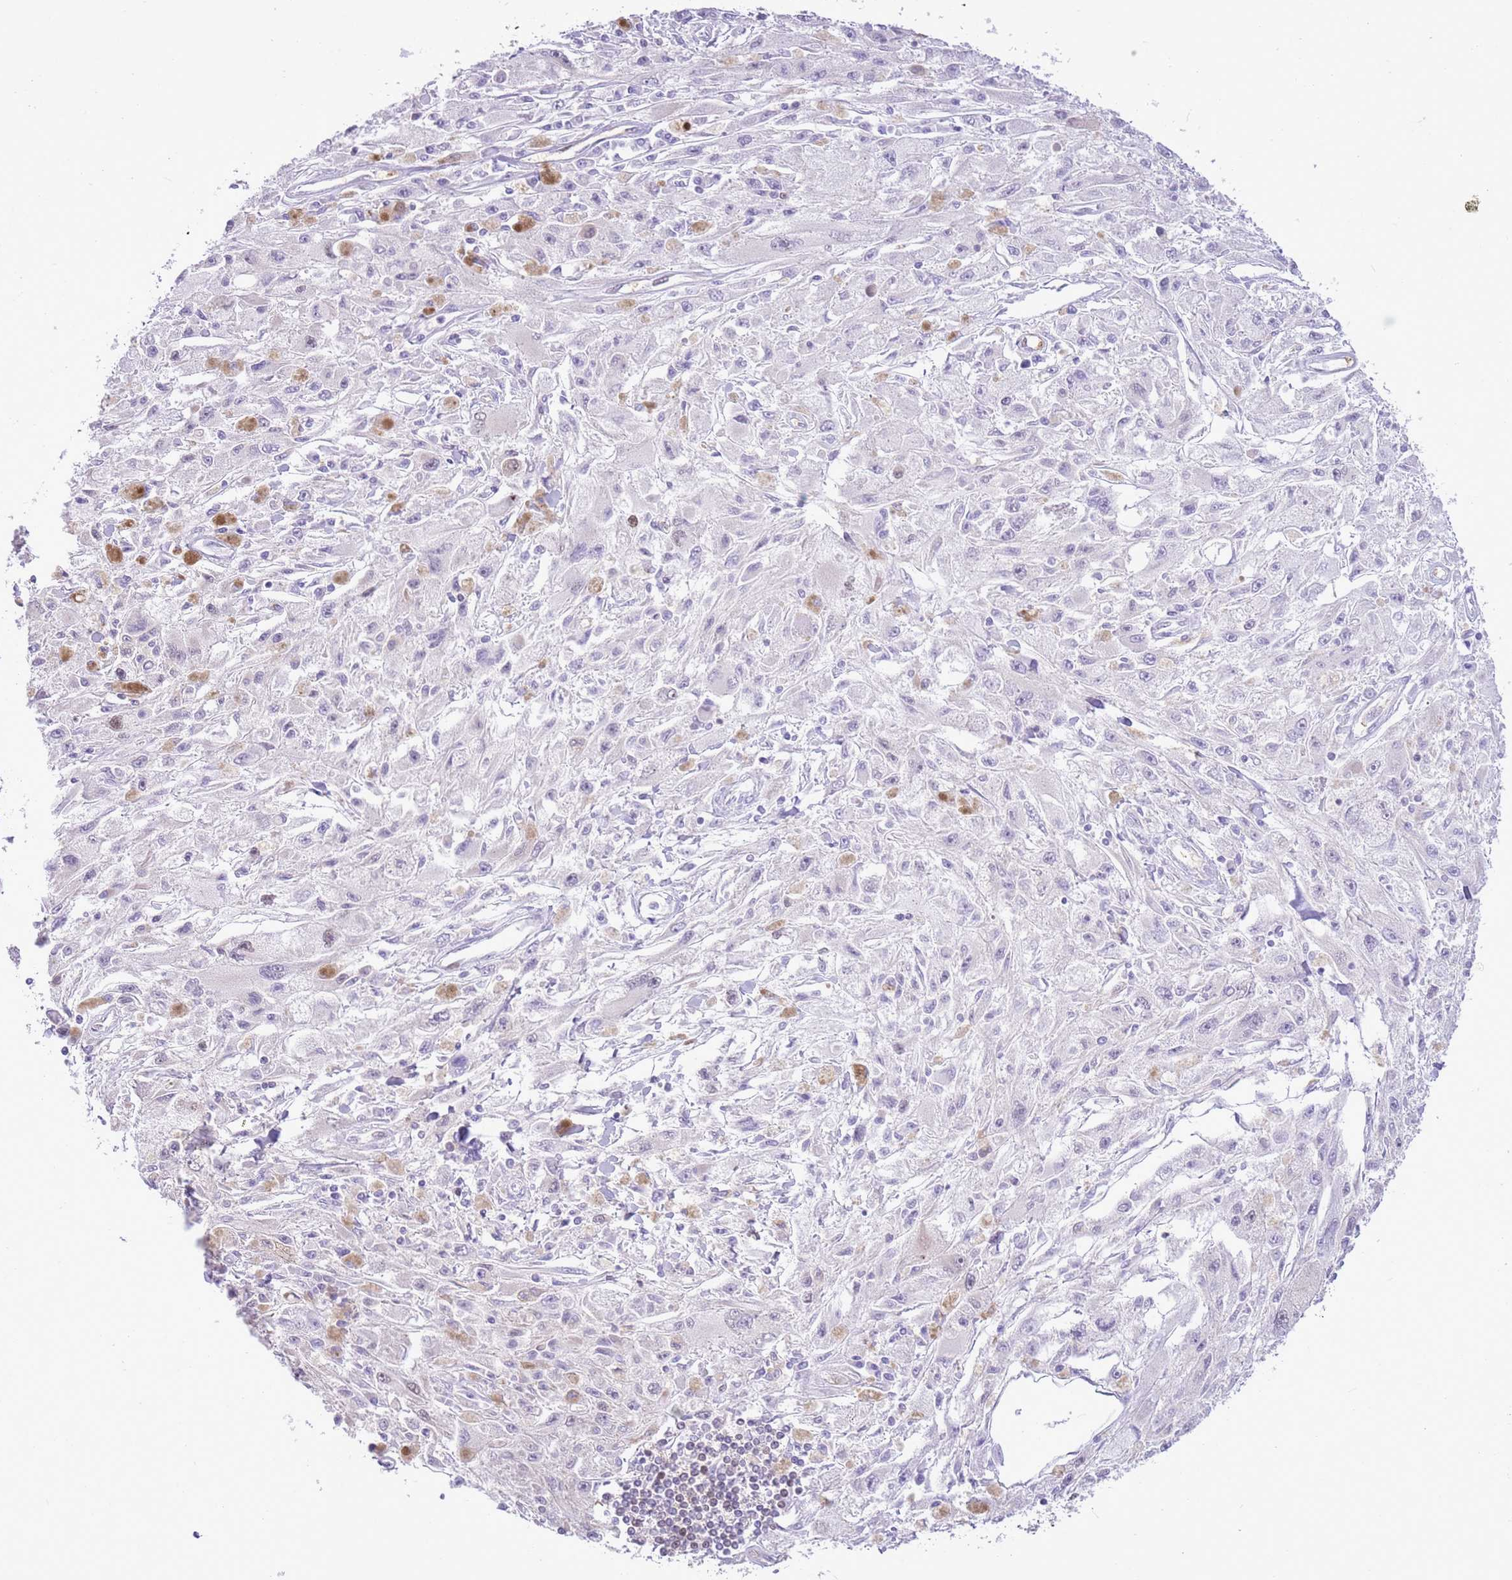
{"staining": {"intensity": "negative", "quantity": "none", "location": "none"}, "tissue": "melanoma", "cell_type": "Tumor cells", "image_type": "cancer", "snomed": [{"axis": "morphology", "description": "Malignant melanoma, Metastatic site"}, {"axis": "topography", "description": "Skin"}], "caption": "A high-resolution photomicrograph shows IHC staining of melanoma, which demonstrates no significant positivity in tumor cells. Nuclei are stained in blue.", "gene": "DDI2", "patient": {"sex": "male", "age": 53}}